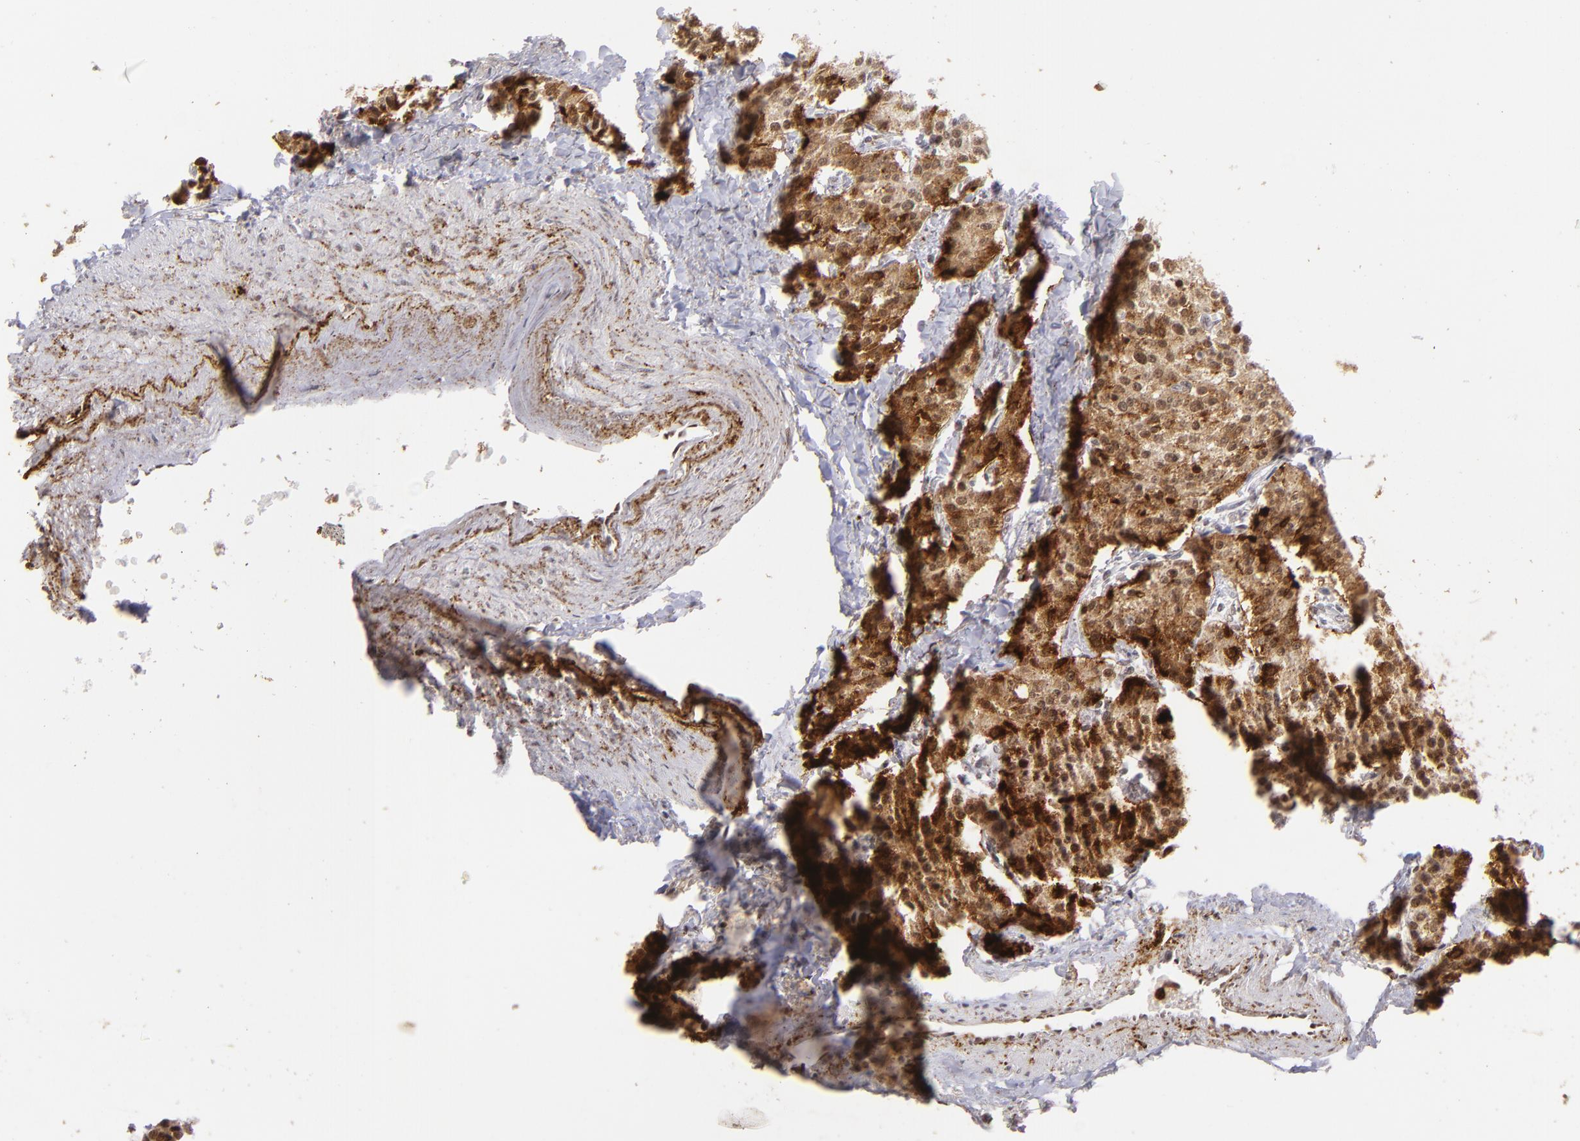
{"staining": {"intensity": "moderate", "quantity": ">75%", "location": "cytoplasmic/membranous,nuclear"}, "tissue": "carcinoid", "cell_type": "Tumor cells", "image_type": "cancer", "snomed": [{"axis": "morphology", "description": "Carcinoid, malignant, NOS"}, {"axis": "topography", "description": "Stomach"}], "caption": "Immunohistochemical staining of human malignant carcinoid displays moderate cytoplasmic/membranous and nuclear protein positivity in approximately >75% of tumor cells.", "gene": "RXRG", "patient": {"sex": "female", "age": 76}}